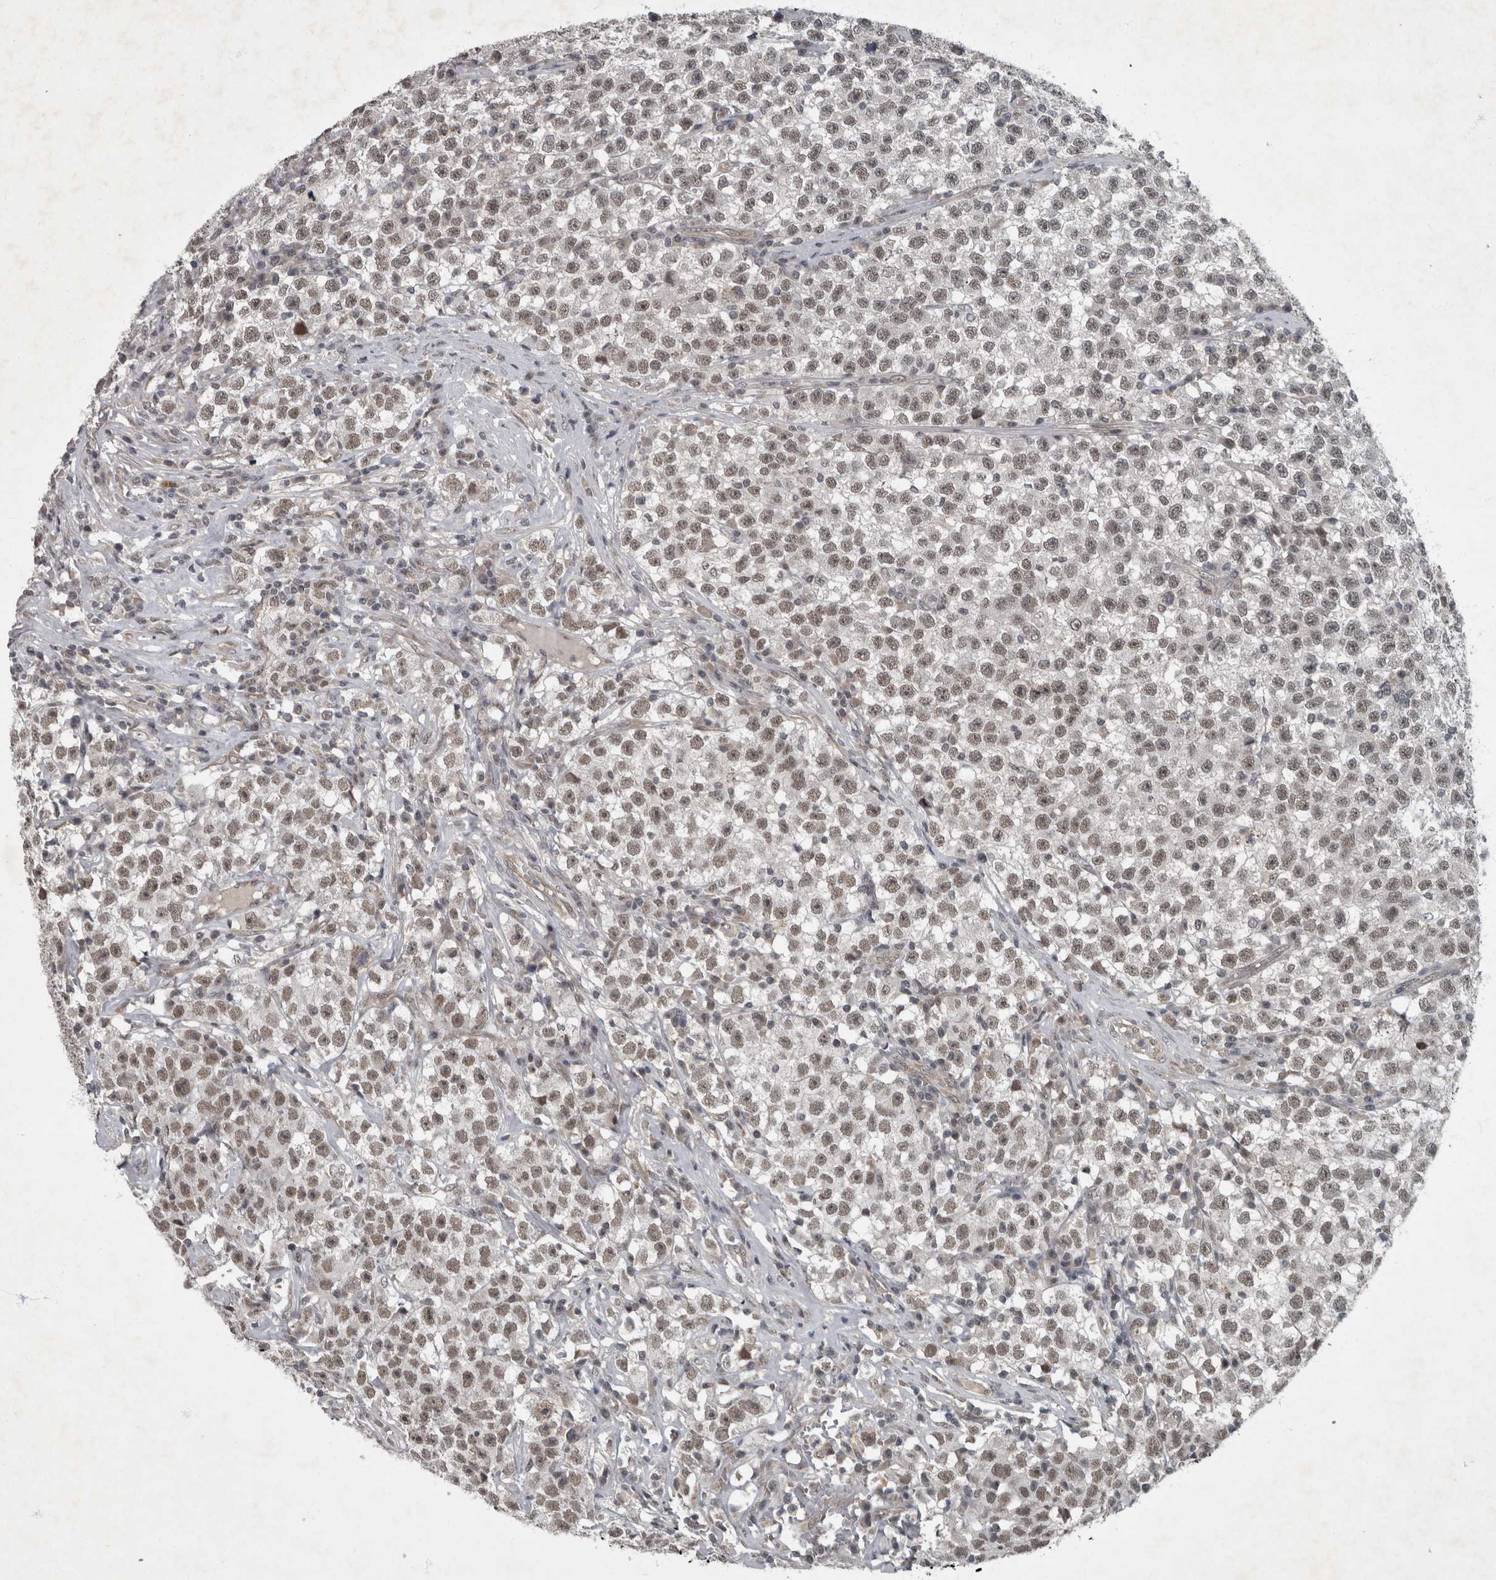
{"staining": {"intensity": "weak", "quantity": "25%-75%", "location": "nuclear"}, "tissue": "testis cancer", "cell_type": "Tumor cells", "image_type": "cancer", "snomed": [{"axis": "morphology", "description": "Seminoma, NOS"}, {"axis": "topography", "description": "Testis"}], "caption": "IHC of human testis cancer exhibits low levels of weak nuclear staining in about 25%-75% of tumor cells.", "gene": "WDR33", "patient": {"sex": "male", "age": 22}}